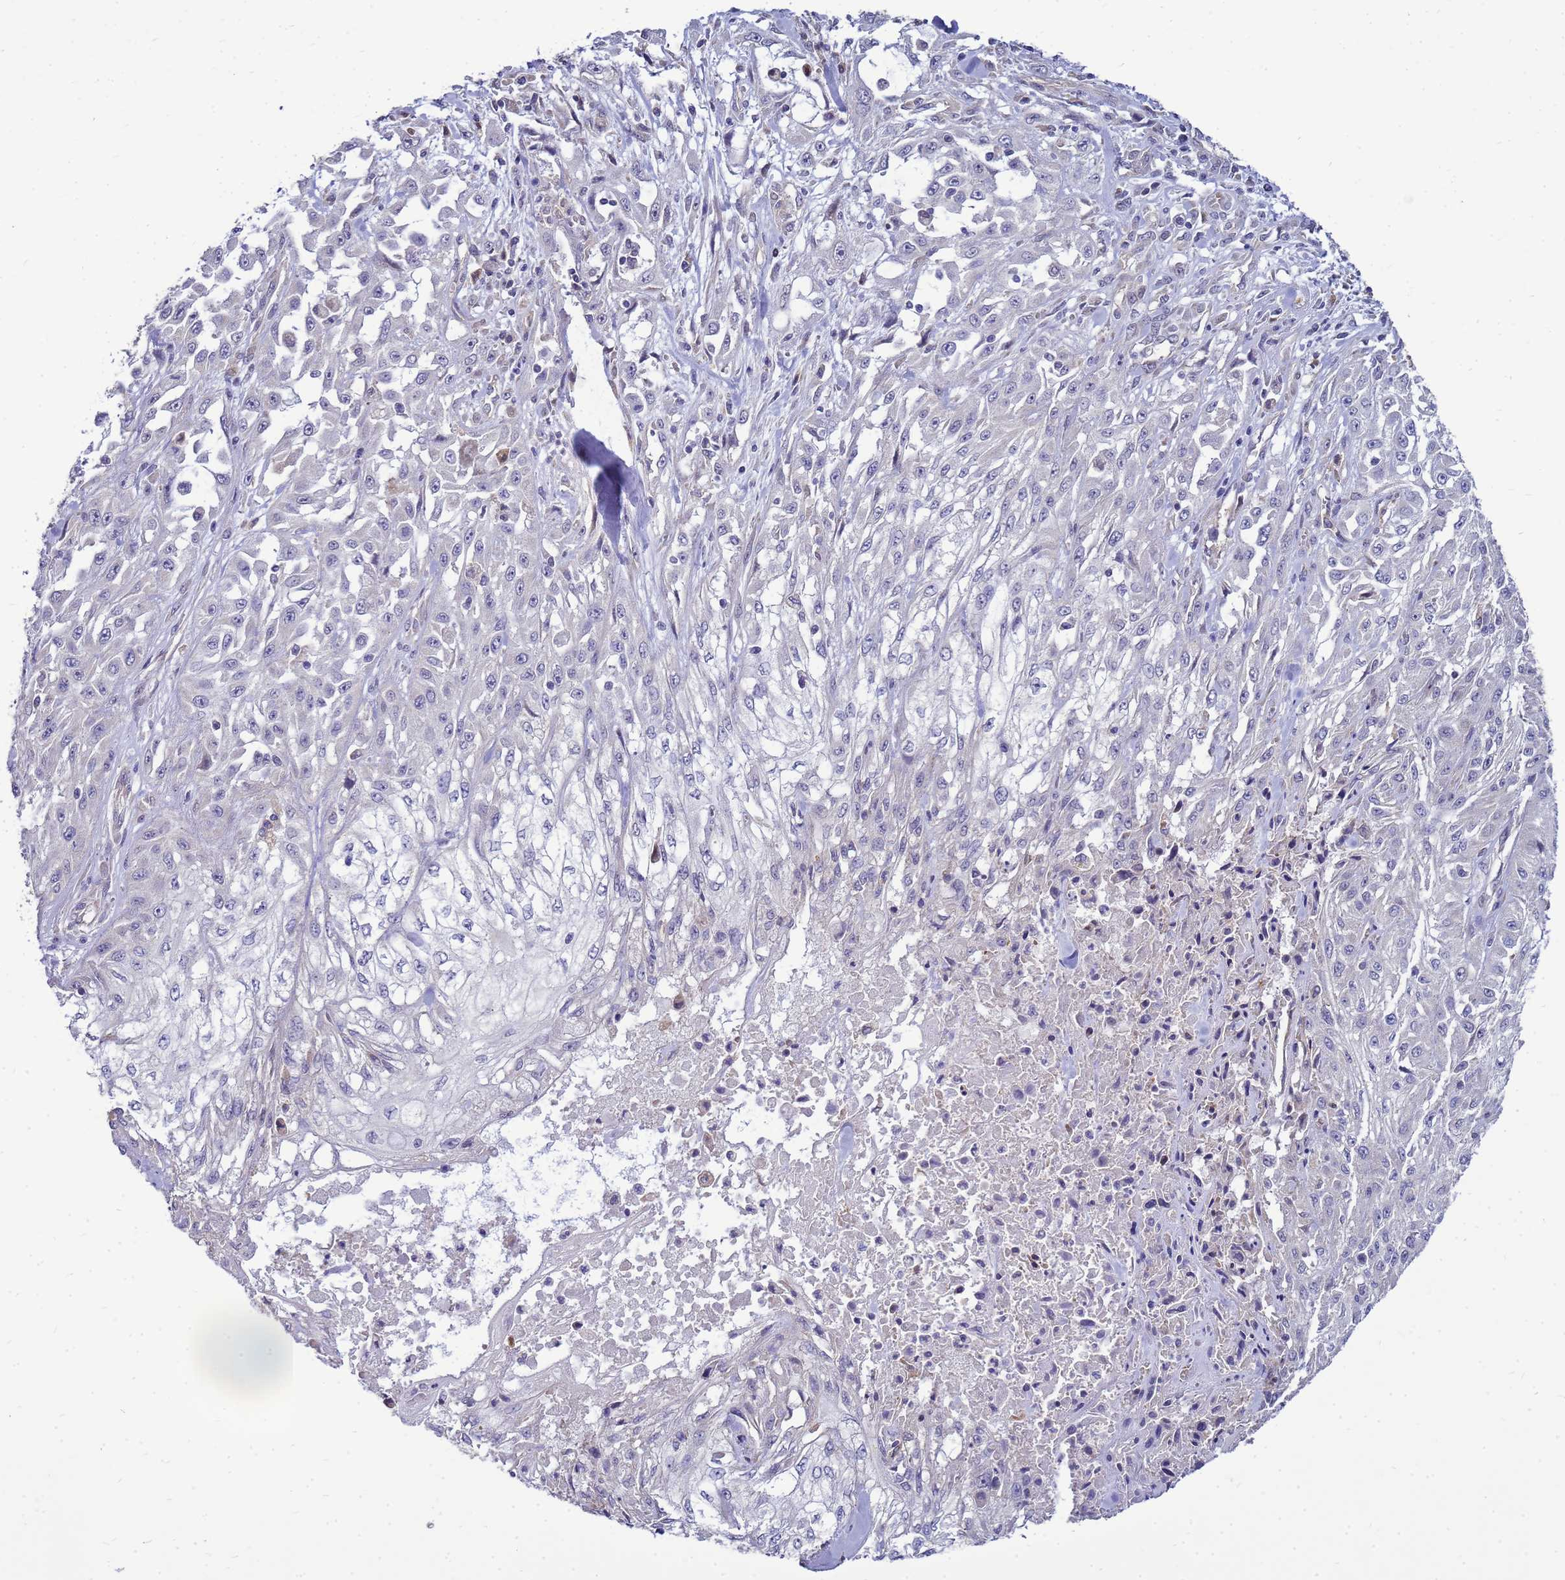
{"staining": {"intensity": "negative", "quantity": "none", "location": "none"}, "tissue": "skin cancer", "cell_type": "Tumor cells", "image_type": "cancer", "snomed": [{"axis": "morphology", "description": "Squamous cell carcinoma, NOS"}, {"axis": "morphology", "description": "Squamous cell carcinoma, metastatic, NOS"}, {"axis": "topography", "description": "Skin"}, {"axis": "topography", "description": "Lymph node"}], "caption": "The micrograph exhibits no staining of tumor cells in squamous cell carcinoma (skin). The staining is performed using DAB (3,3'-diaminobenzidine) brown chromogen with nuclei counter-stained in using hematoxylin.", "gene": "EIF4EBP3", "patient": {"sex": "male", "age": 75}}